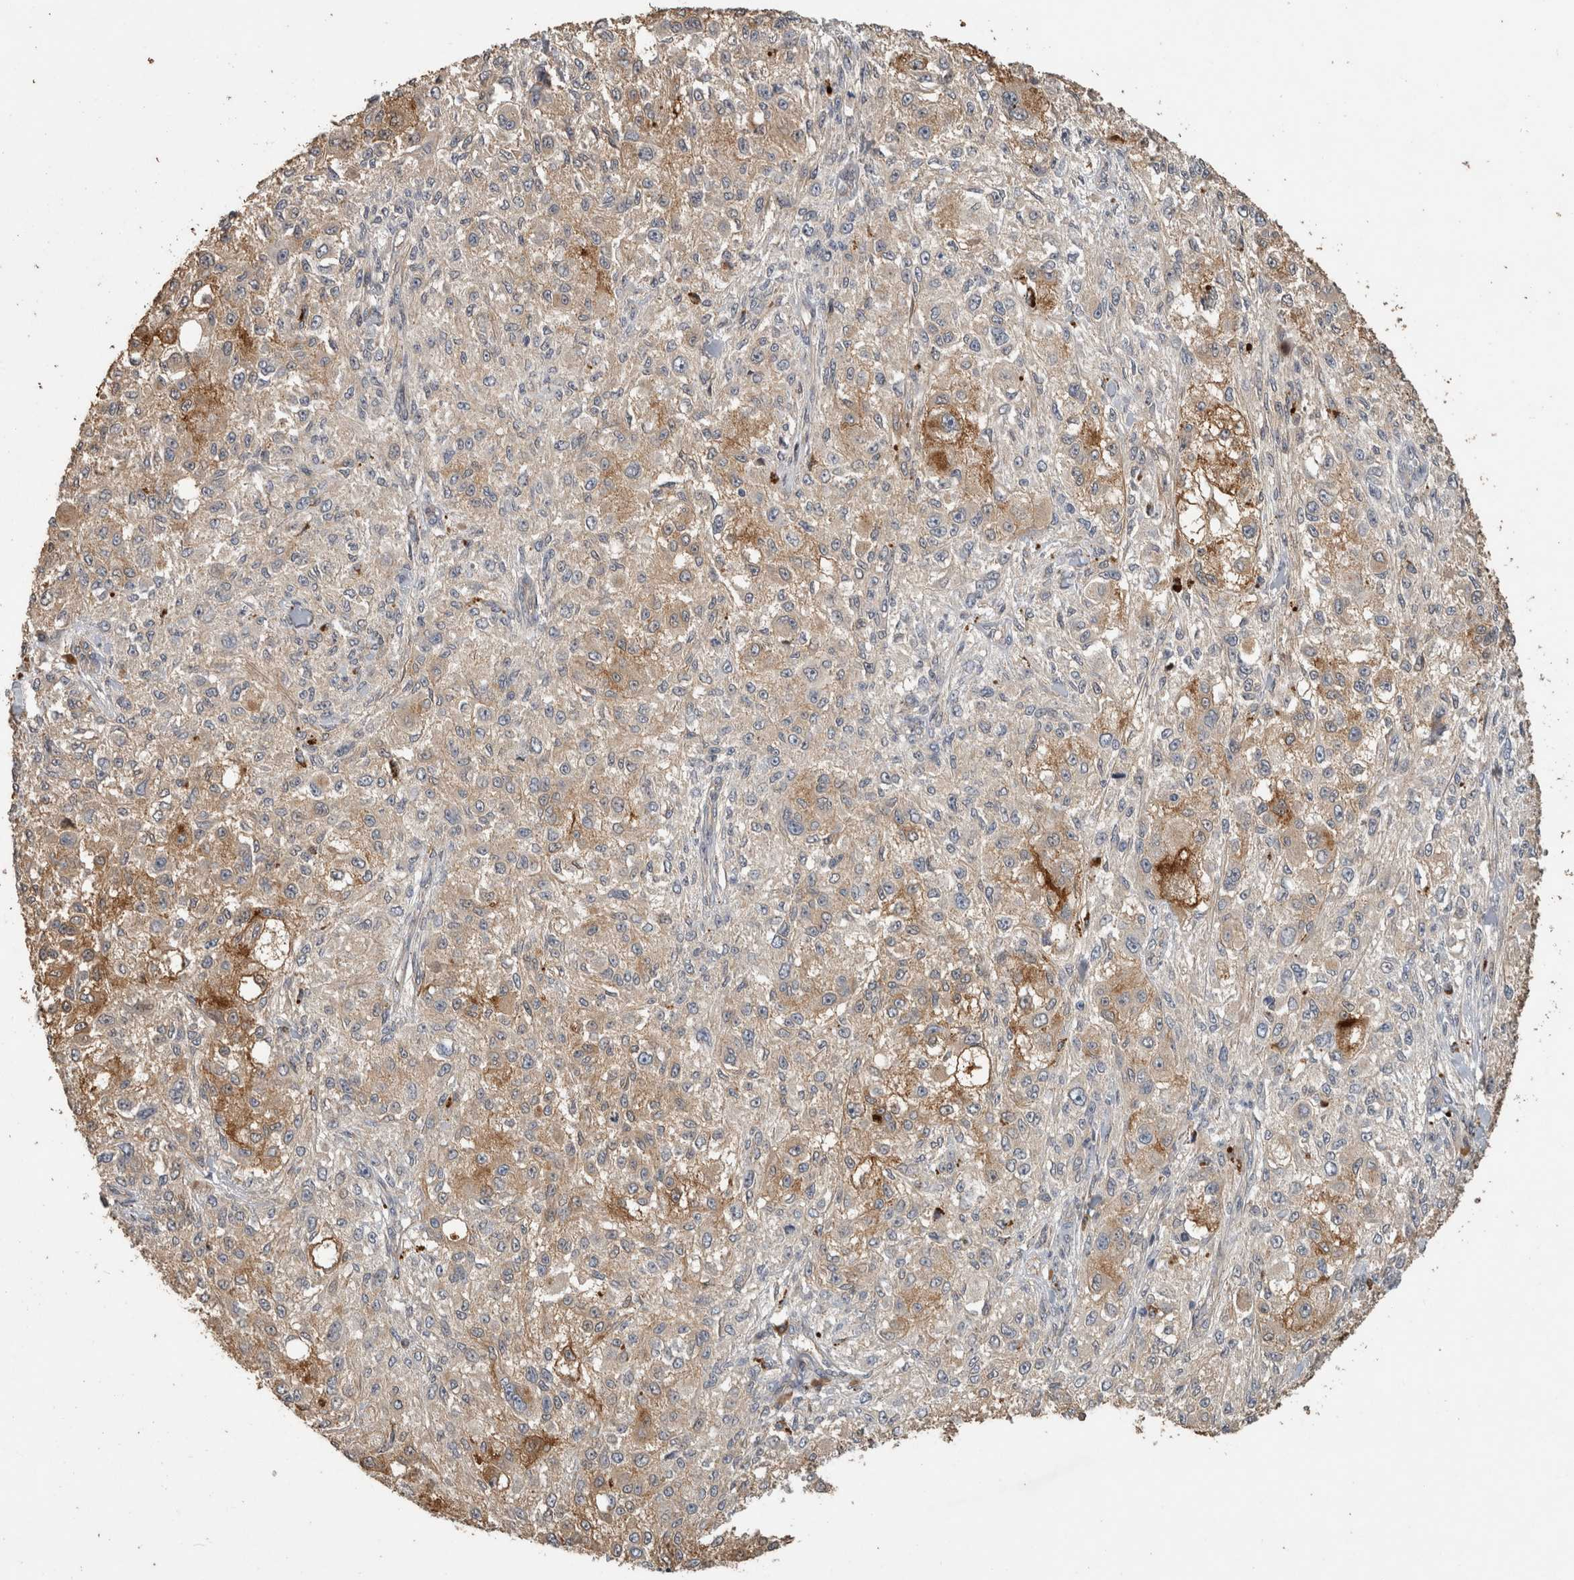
{"staining": {"intensity": "moderate", "quantity": "<25%", "location": "cytoplasmic/membranous"}, "tissue": "melanoma", "cell_type": "Tumor cells", "image_type": "cancer", "snomed": [{"axis": "morphology", "description": "Necrosis, NOS"}, {"axis": "morphology", "description": "Malignant melanoma, NOS"}, {"axis": "topography", "description": "Skin"}], "caption": "An image showing moderate cytoplasmic/membranous positivity in approximately <25% of tumor cells in malignant melanoma, as visualized by brown immunohistochemical staining.", "gene": "RHPN1", "patient": {"sex": "female", "age": 87}}